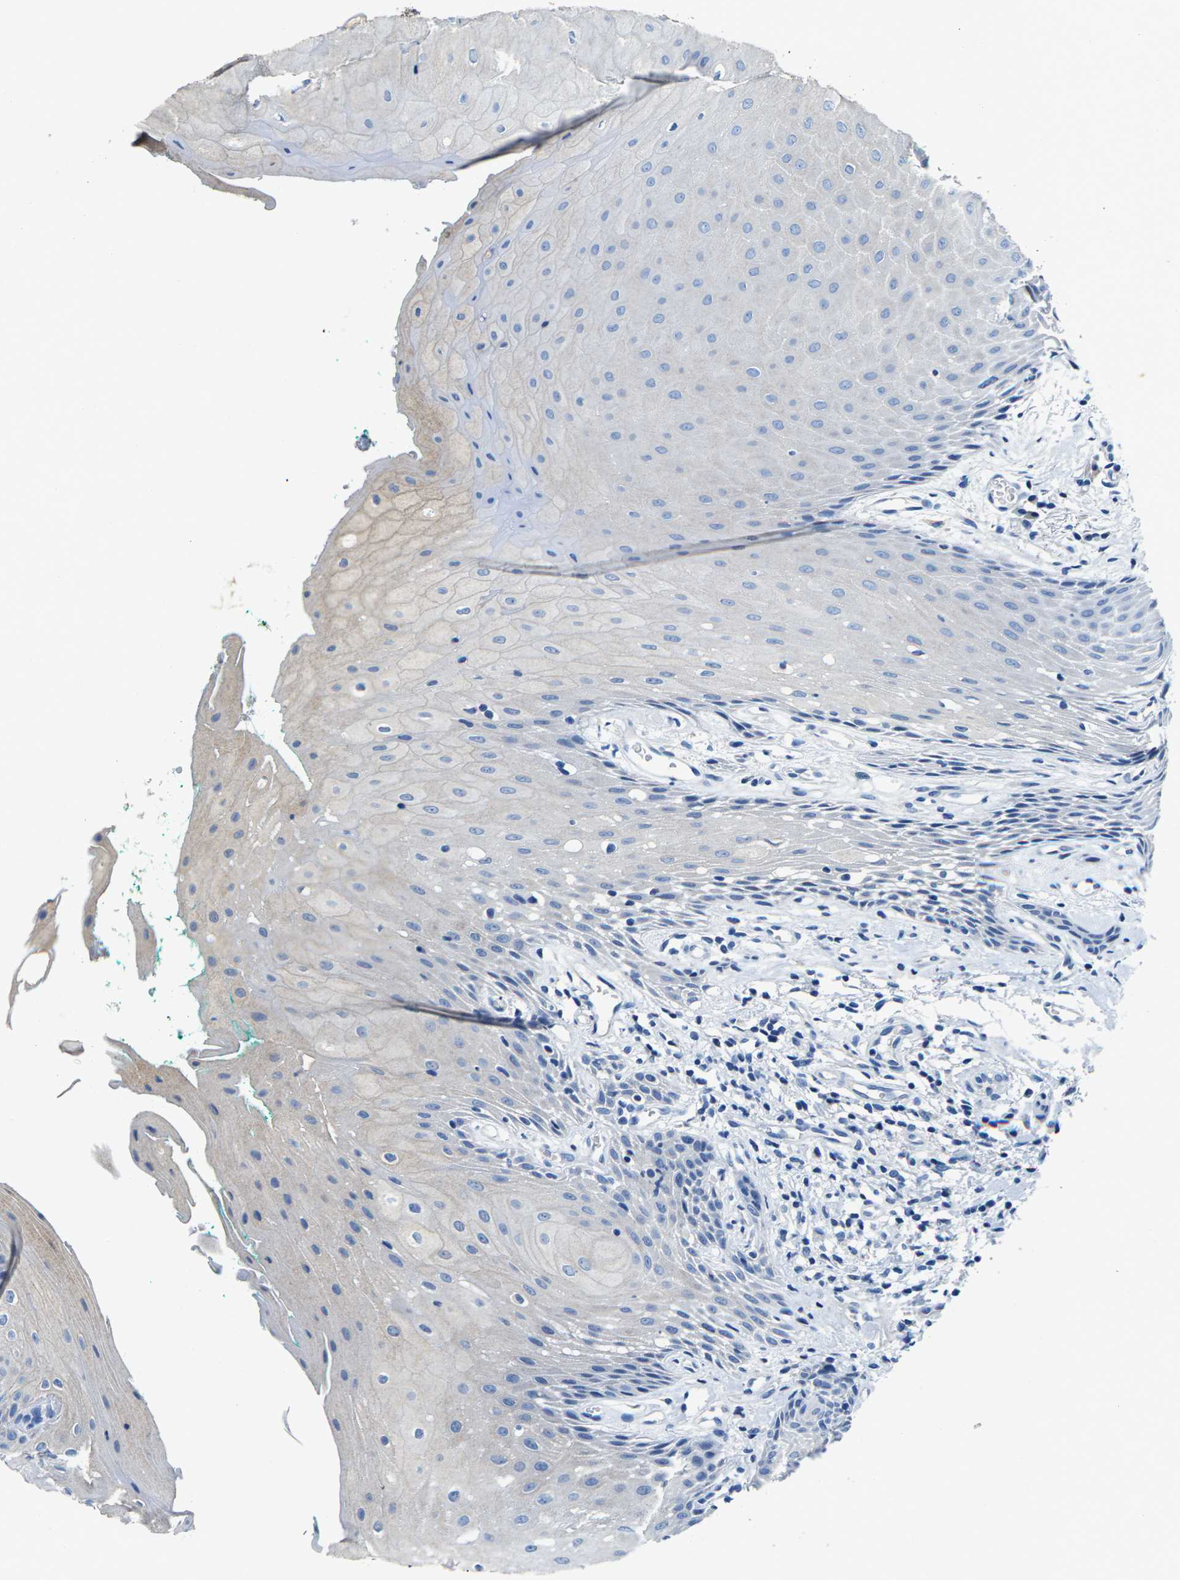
{"staining": {"intensity": "negative", "quantity": "none", "location": "none"}, "tissue": "oral mucosa", "cell_type": "Squamous epithelial cells", "image_type": "normal", "snomed": [{"axis": "morphology", "description": "Normal tissue, NOS"}, {"axis": "morphology", "description": "Squamous cell carcinoma, NOS"}, {"axis": "topography", "description": "Oral tissue"}, {"axis": "topography", "description": "Salivary gland"}, {"axis": "topography", "description": "Head-Neck"}], "caption": "Oral mucosa was stained to show a protein in brown. There is no significant positivity in squamous epithelial cells. Brightfield microscopy of IHC stained with DAB (brown) and hematoxylin (blue), captured at high magnification.", "gene": "B4GAT1", "patient": {"sex": "female", "age": 62}}